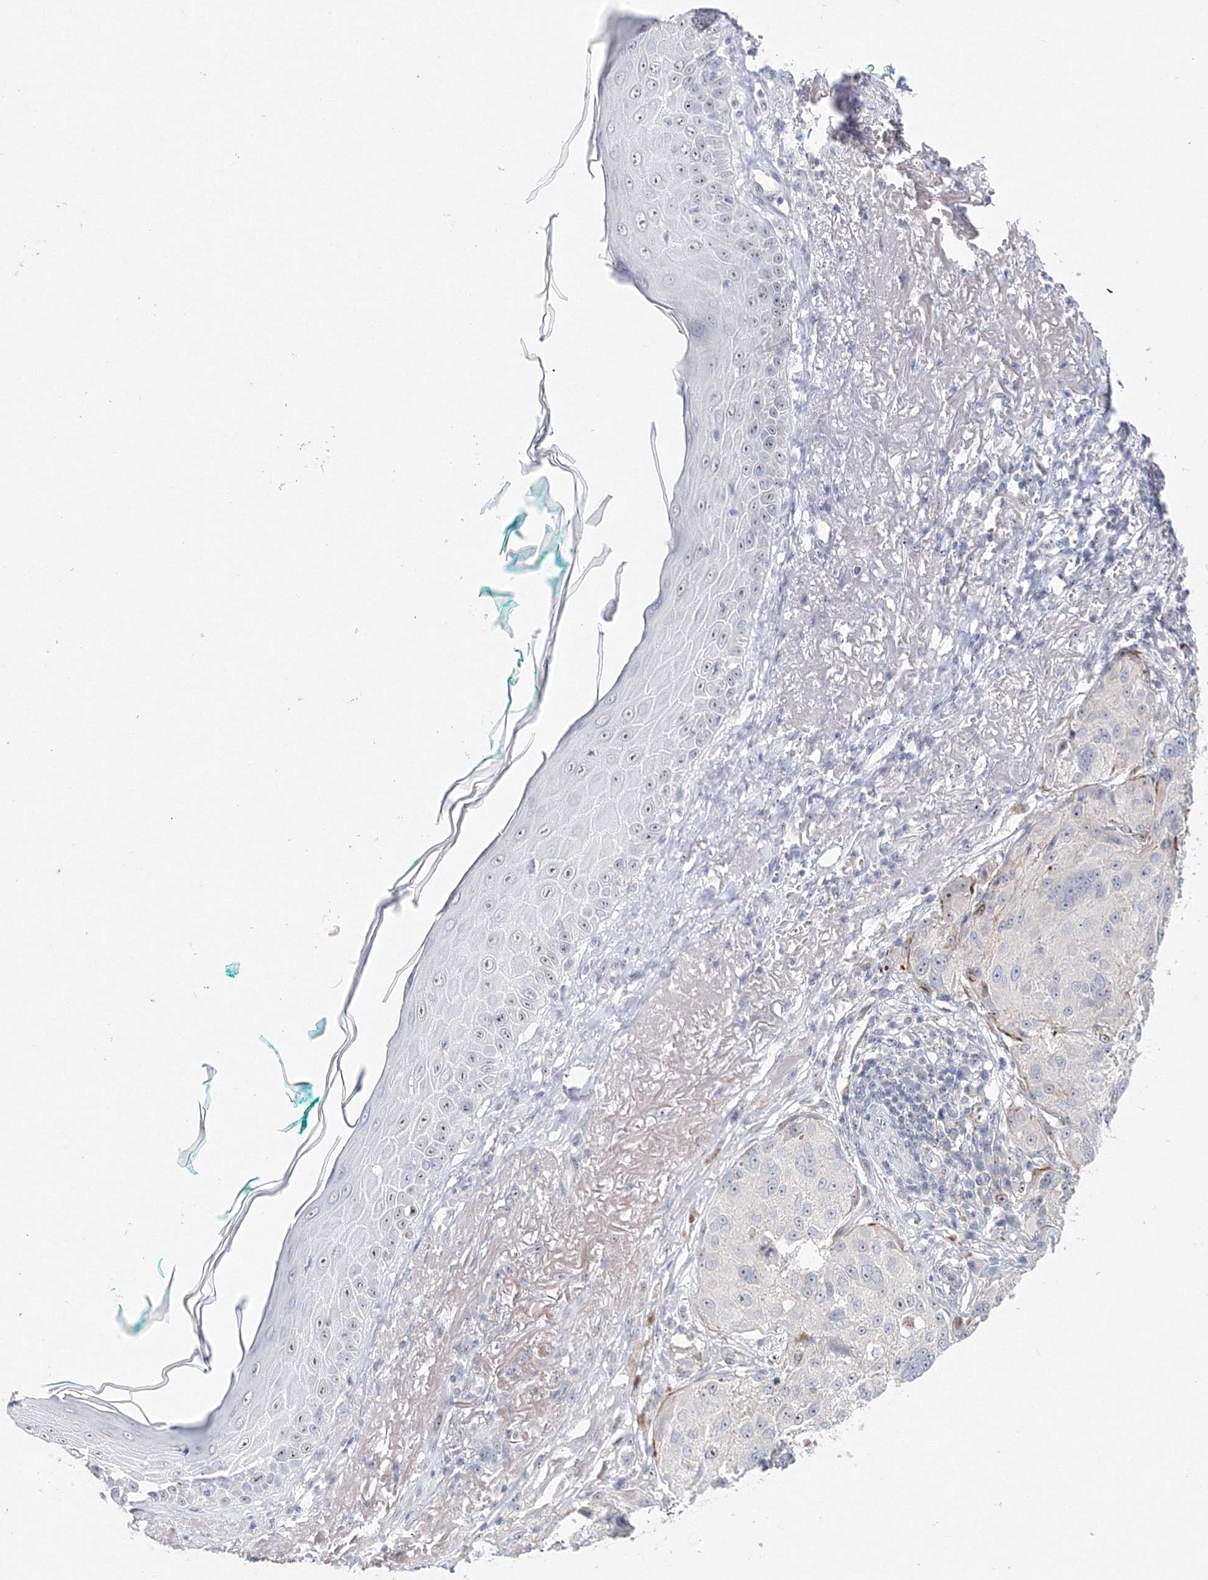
{"staining": {"intensity": "moderate", "quantity": "<25%", "location": "cytoplasmic/membranous,nuclear"}, "tissue": "melanoma", "cell_type": "Tumor cells", "image_type": "cancer", "snomed": [{"axis": "morphology", "description": "Necrosis, NOS"}, {"axis": "morphology", "description": "Malignant melanoma, NOS"}, {"axis": "topography", "description": "Skin"}], "caption": "Moderate cytoplasmic/membranous and nuclear staining for a protein is seen in about <25% of tumor cells of malignant melanoma using IHC.", "gene": "SIRT7", "patient": {"sex": "female", "age": 87}}